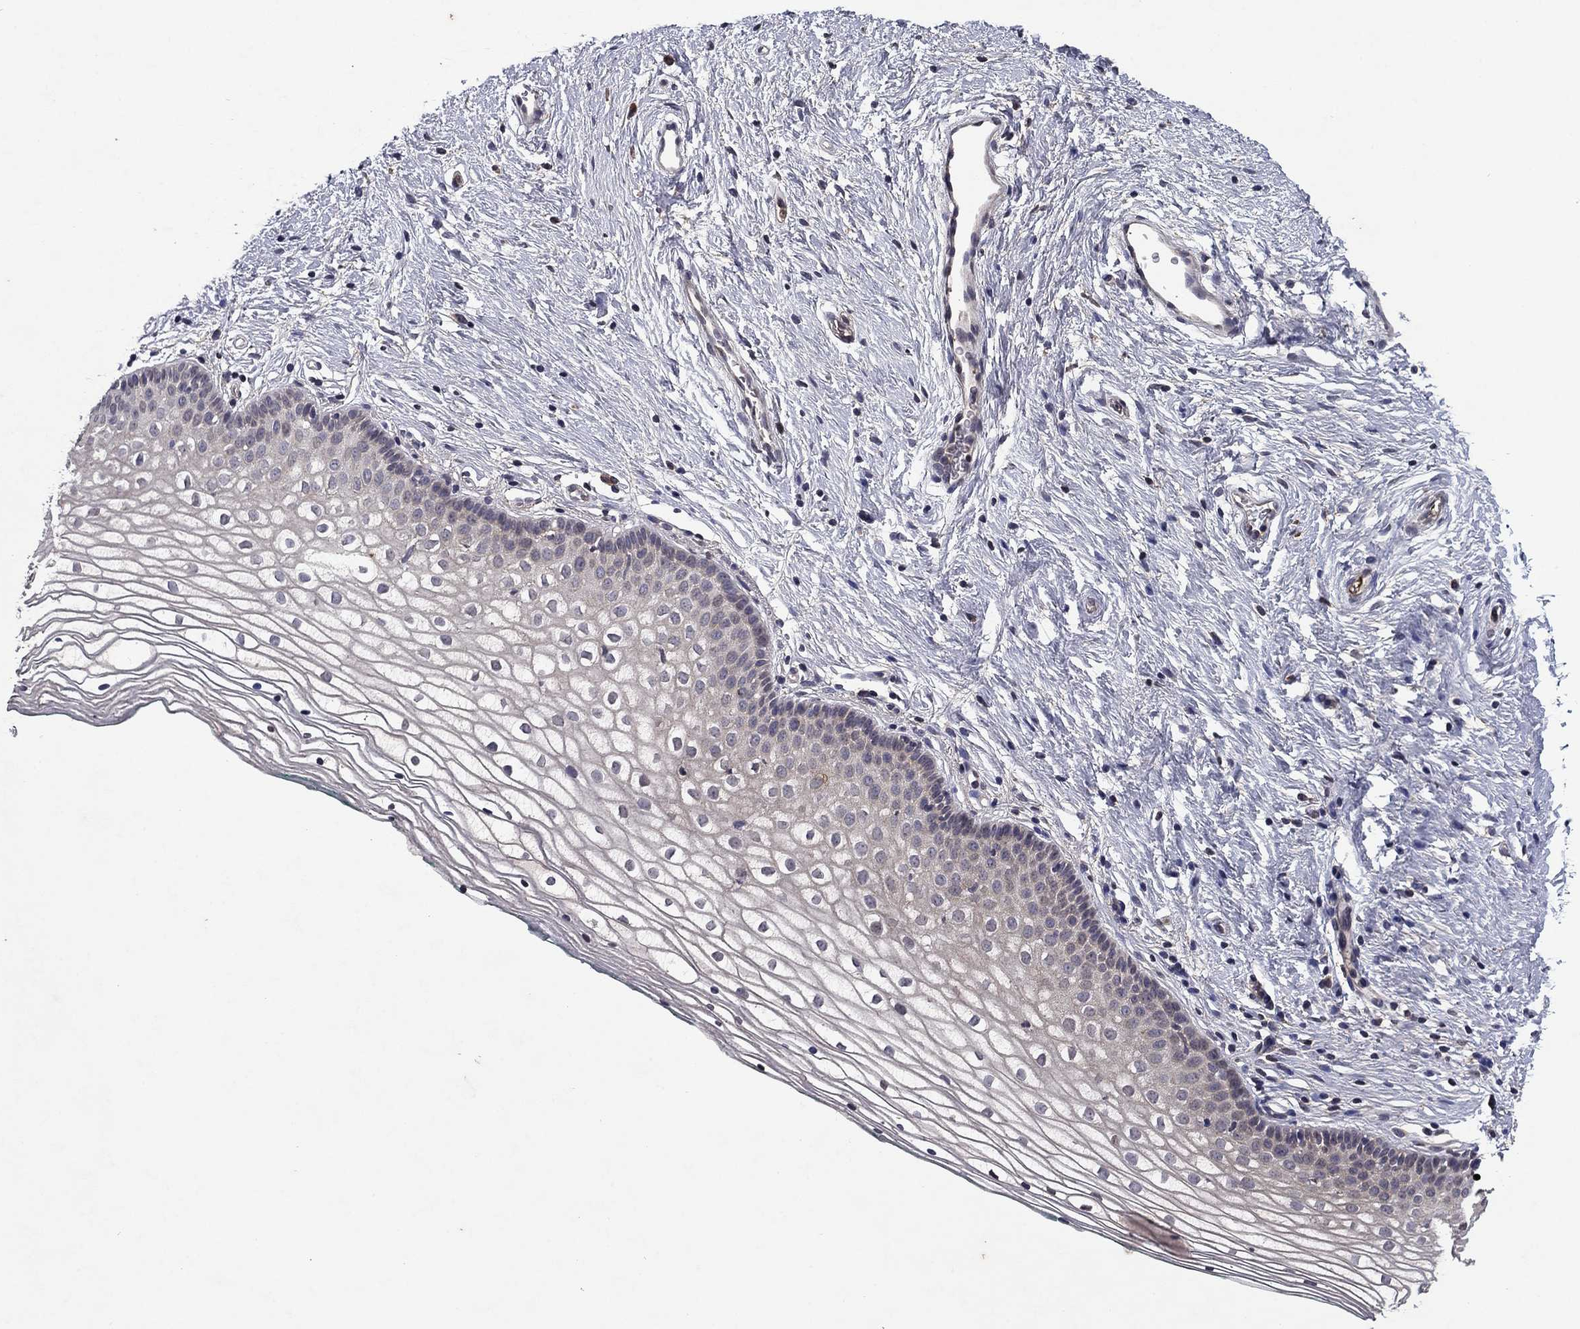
{"staining": {"intensity": "negative", "quantity": "none", "location": "none"}, "tissue": "vagina", "cell_type": "Squamous epithelial cells", "image_type": "normal", "snomed": [{"axis": "morphology", "description": "Normal tissue, NOS"}, {"axis": "topography", "description": "Vagina"}], "caption": "The histopathology image shows no staining of squamous epithelial cells in benign vagina. (Brightfield microscopy of DAB (3,3'-diaminobenzidine) immunohistochemistry at high magnification).", "gene": "PROS1", "patient": {"sex": "female", "age": 36}}